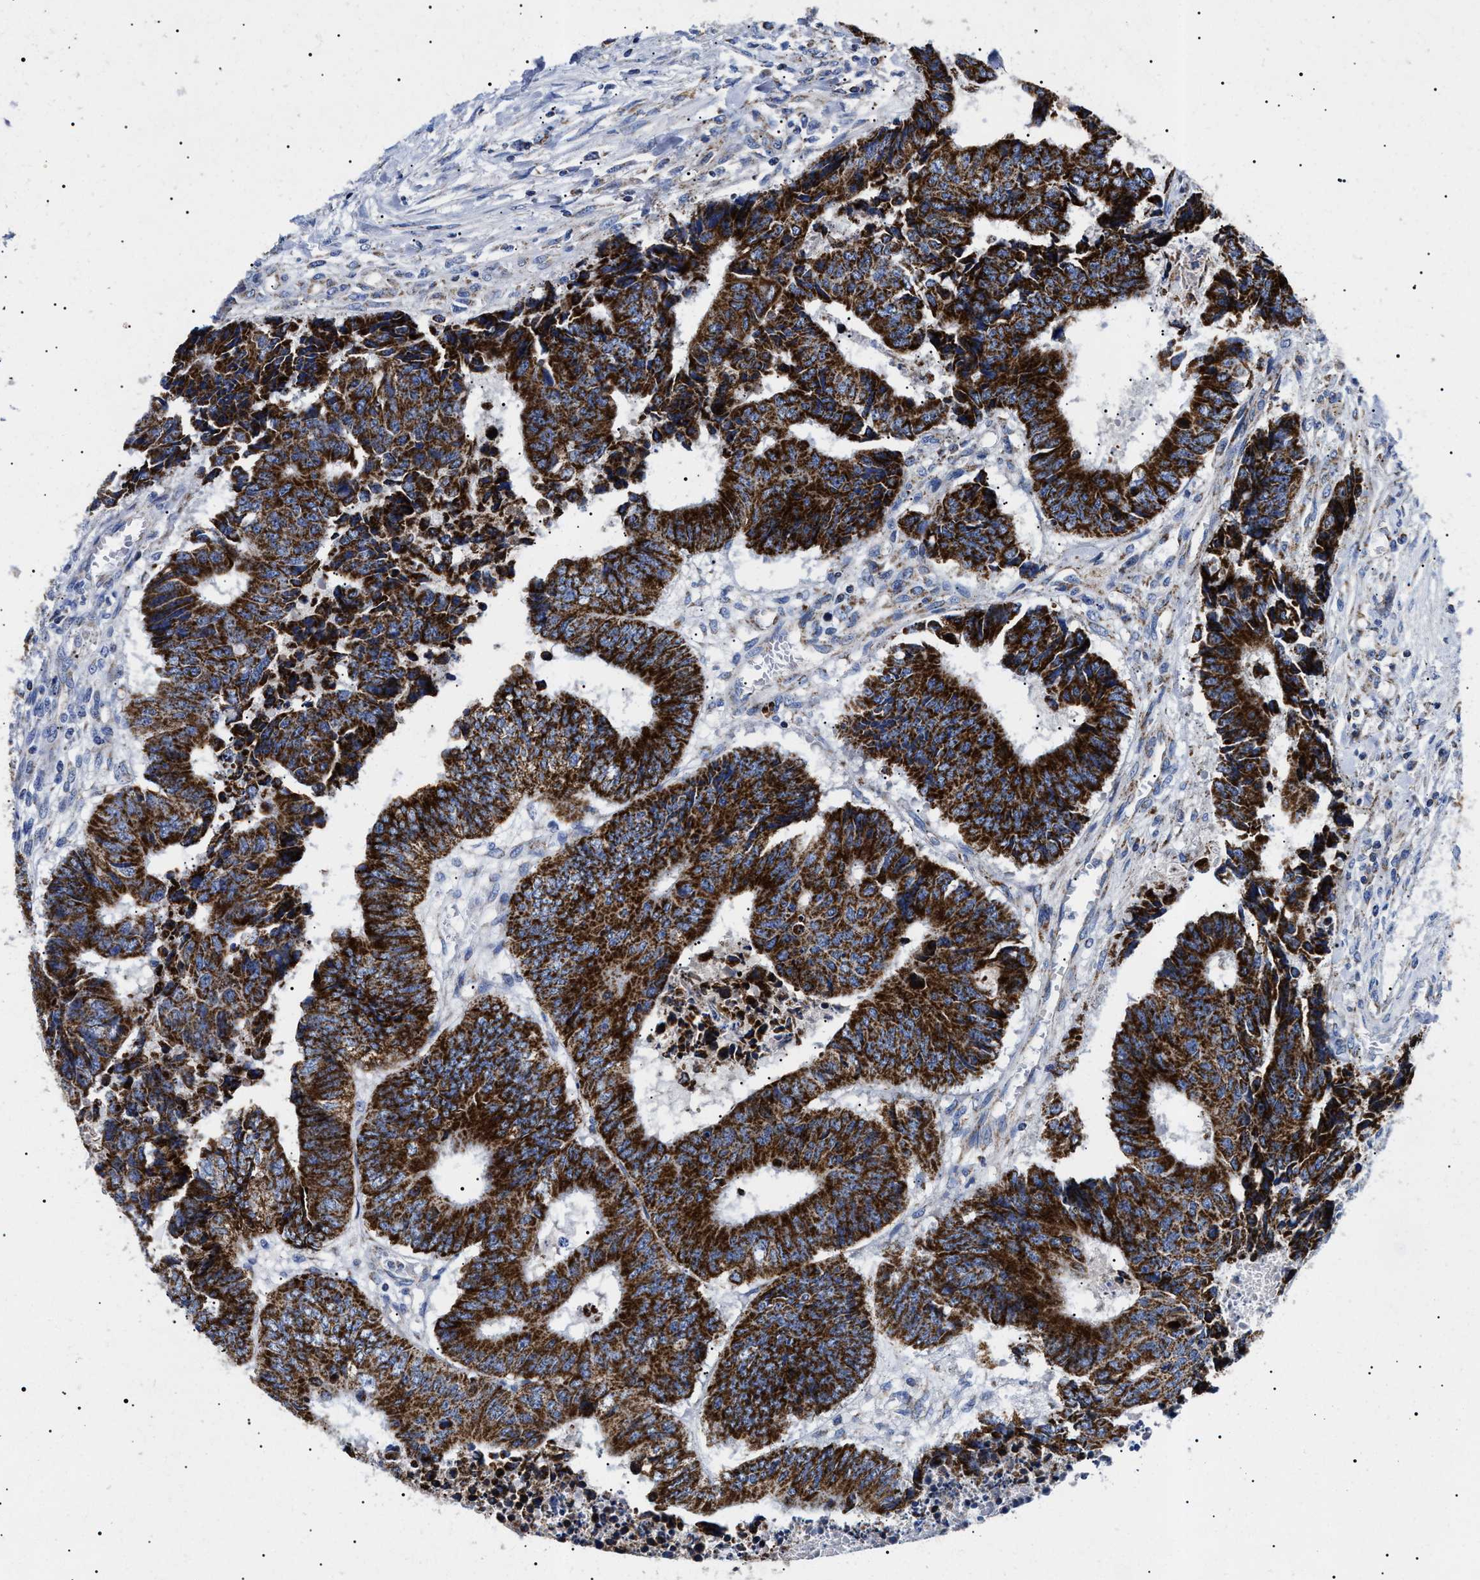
{"staining": {"intensity": "strong", "quantity": ">75%", "location": "cytoplasmic/membranous"}, "tissue": "colorectal cancer", "cell_type": "Tumor cells", "image_type": "cancer", "snomed": [{"axis": "morphology", "description": "Adenocarcinoma, NOS"}, {"axis": "topography", "description": "Rectum"}], "caption": "The histopathology image displays immunohistochemical staining of colorectal cancer (adenocarcinoma). There is strong cytoplasmic/membranous staining is seen in approximately >75% of tumor cells.", "gene": "CHRDL2", "patient": {"sex": "male", "age": 84}}